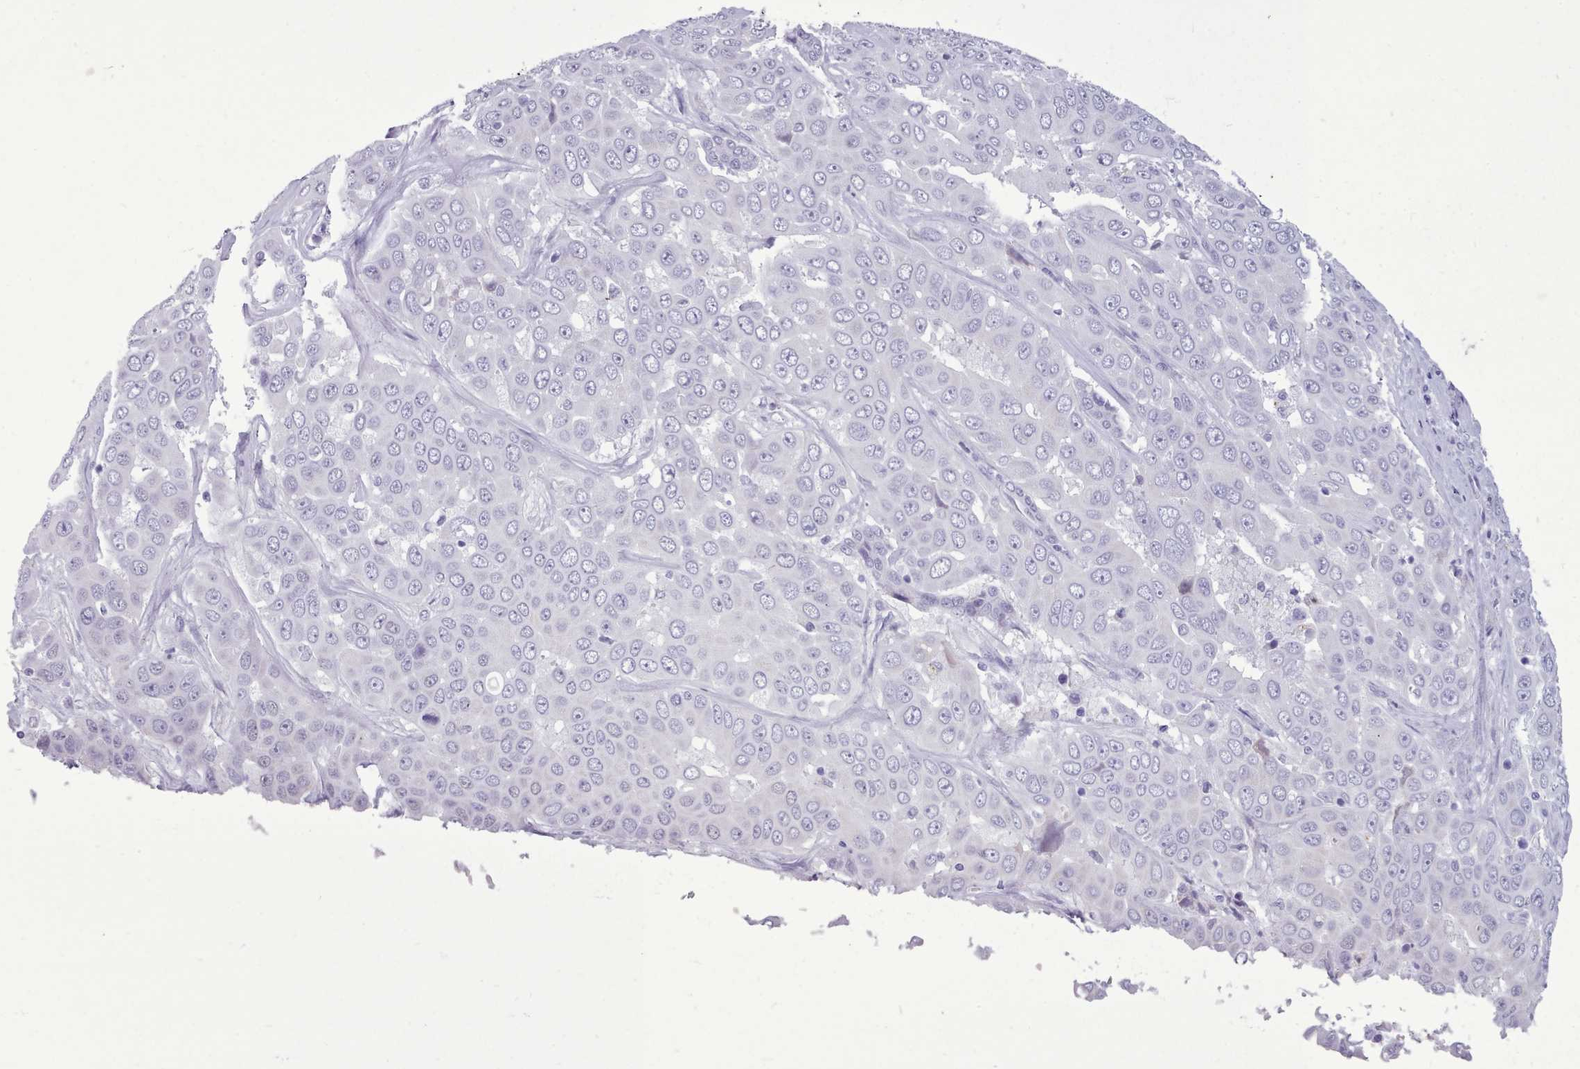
{"staining": {"intensity": "negative", "quantity": "none", "location": "none"}, "tissue": "liver cancer", "cell_type": "Tumor cells", "image_type": "cancer", "snomed": [{"axis": "morphology", "description": "Cholangiocarcinoma"}, {"axis": "topography", "description": "Liver"}], "caption": "An immunohistochemistry (IHC) histopathology image of liver cancer (cholangiocarcinoma) is shown. There is no staining in tumor cells of liver cancer (cholangiocarcinoma). (DAB (3,3'-diaminobenzidine) IHC, high magnification).", "gene": "FBXO48", "patient": {"sex": "female", "age": 52}}